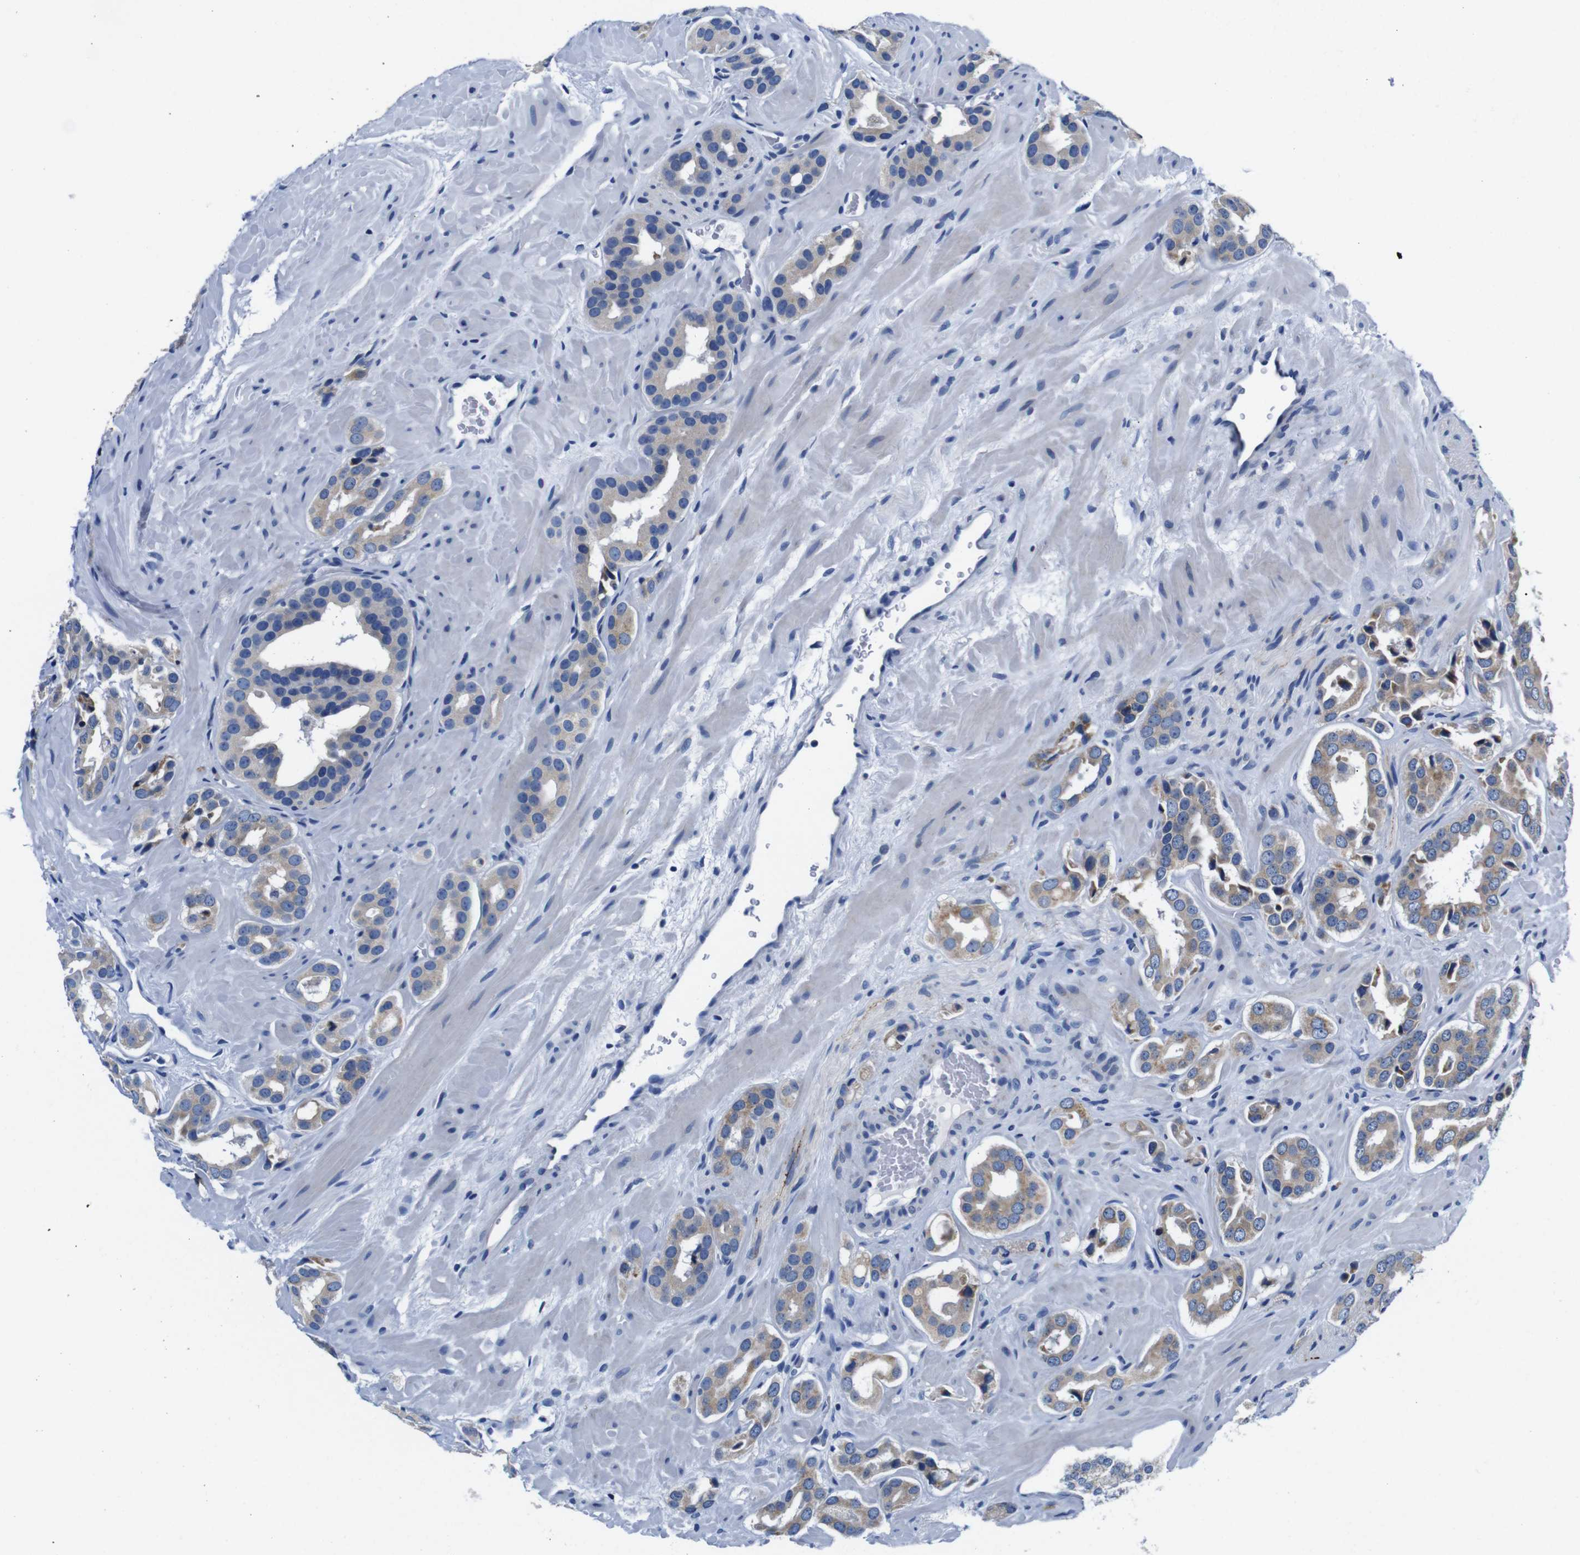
{"staining": {"intensity": "weak", "quantity": "25%-75%", "location": "cytoplasmic/membranous"}, "tissue": "prostate cancer", "cell_type": "Tumor cells", "image_type": "cancer", "snomed": [{"axis": "morphology", "description": "Adenocarcinoma, High grade"}, {"axis": "topography", "description": "Prostate"}], "caption": "About 25%-75% of tumor cells in human adenocarcinoma (high-grade) (prostate) reveal weak cytoplasmic/membranous protein expression as visualized by brown immunohistochemical staining.", "gene": "SNX19", "patient": {"sex": "male", "age": 64}}